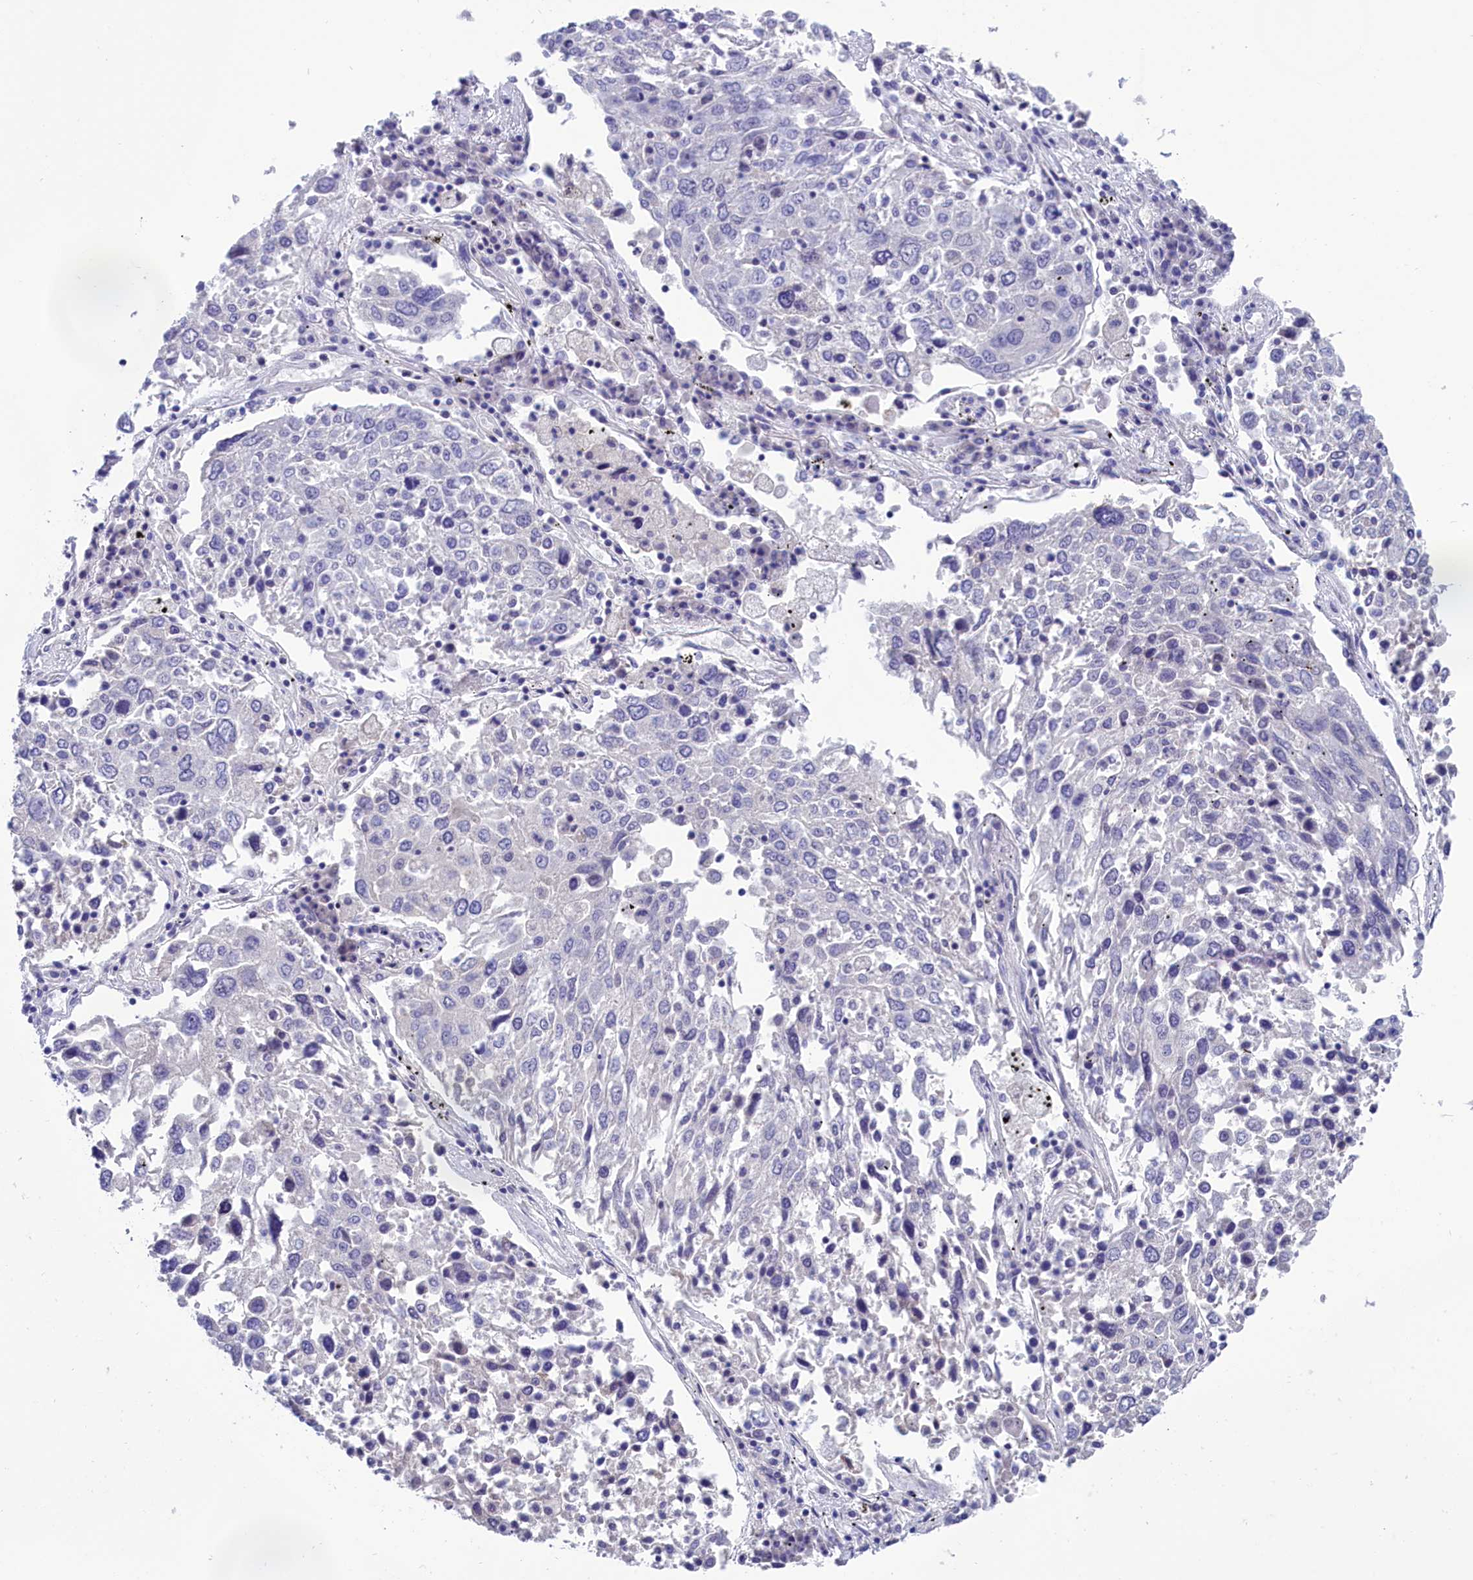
{"staining": {"intensity": "negative", "quantity": "none", "location": "none"}, "tissue": "lung cancer", "cell_type": "Tumor cells", "image_type": "cancer", "snomed": [{"axis": "morphology", "description": "Squamous cell carcinoma, NOS"}, {"axis": "topography", "description": "Lung"}], "caption": "DAB (3,3'-diaminobenzidine) immunohistochemical staining of human lung squamous cell carcinoma shows no significant expression in tumor cells. (DAB (3,3'-diaminobenzidine) IHC with hematoxylin counter stain).", "gene": "VPS35L", "patient": {"sex": "male", "age": 65}}